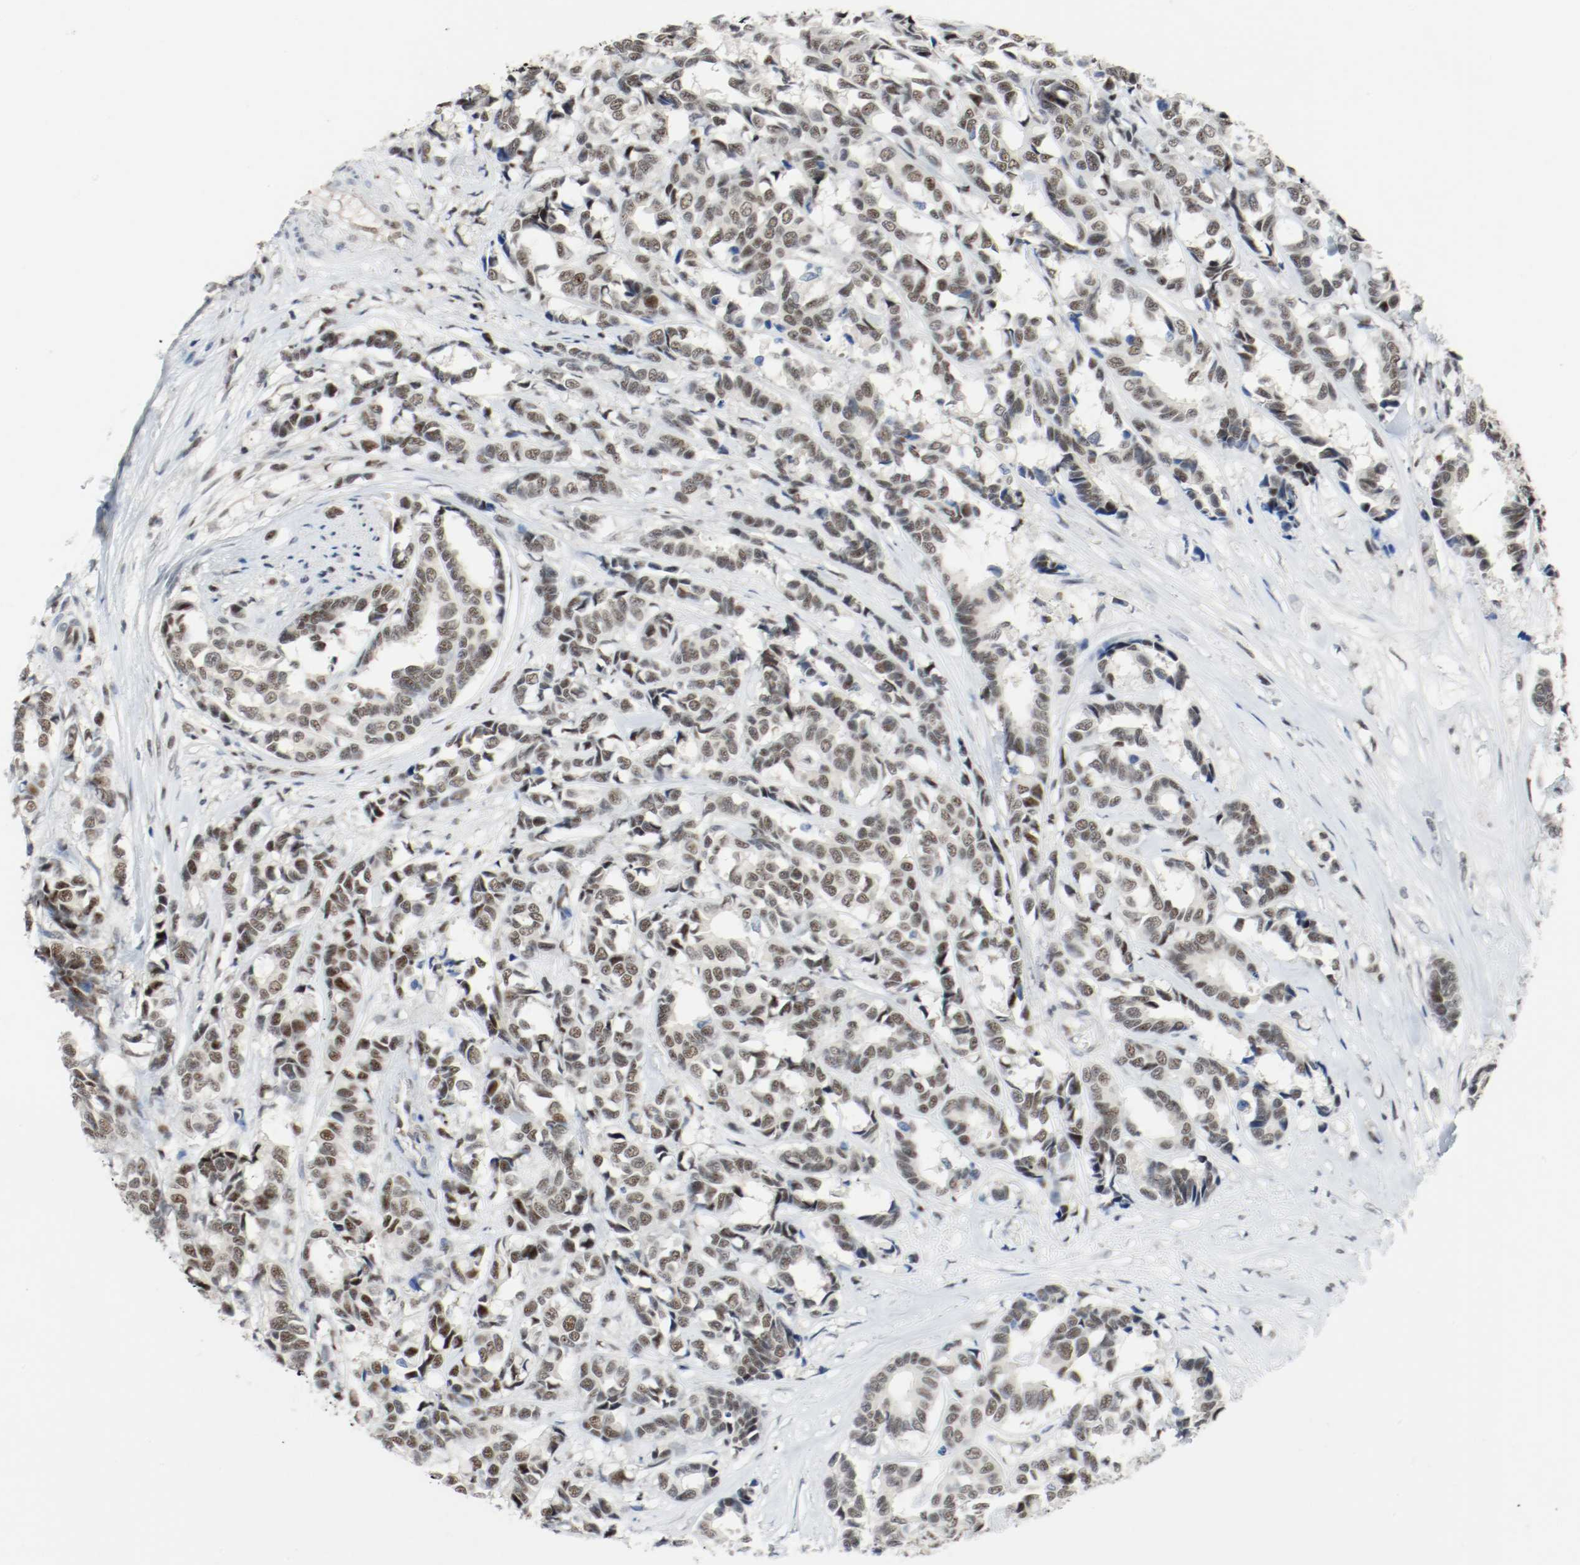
{"staining": {"intensity": "weak", "quantity": ">75%", "location": "nuclear"}, "tissue": "breast cancer", "cell_type": "Tumor cells", "image_type": "cancer", "snomed": [{"axis": "morphology", "description": "Duct carcinoma"}, {"axis": "topography", "description": "Breast"}], "caption": "A photomicrograph showing weak nuclear positivity in about >75% of tumor cells in breast invasive ductal carcinoma, as visualized by brown immunohistochemical staining.", "gene": "ASH1L", "patient": {"sex": "female", "age": 87}}